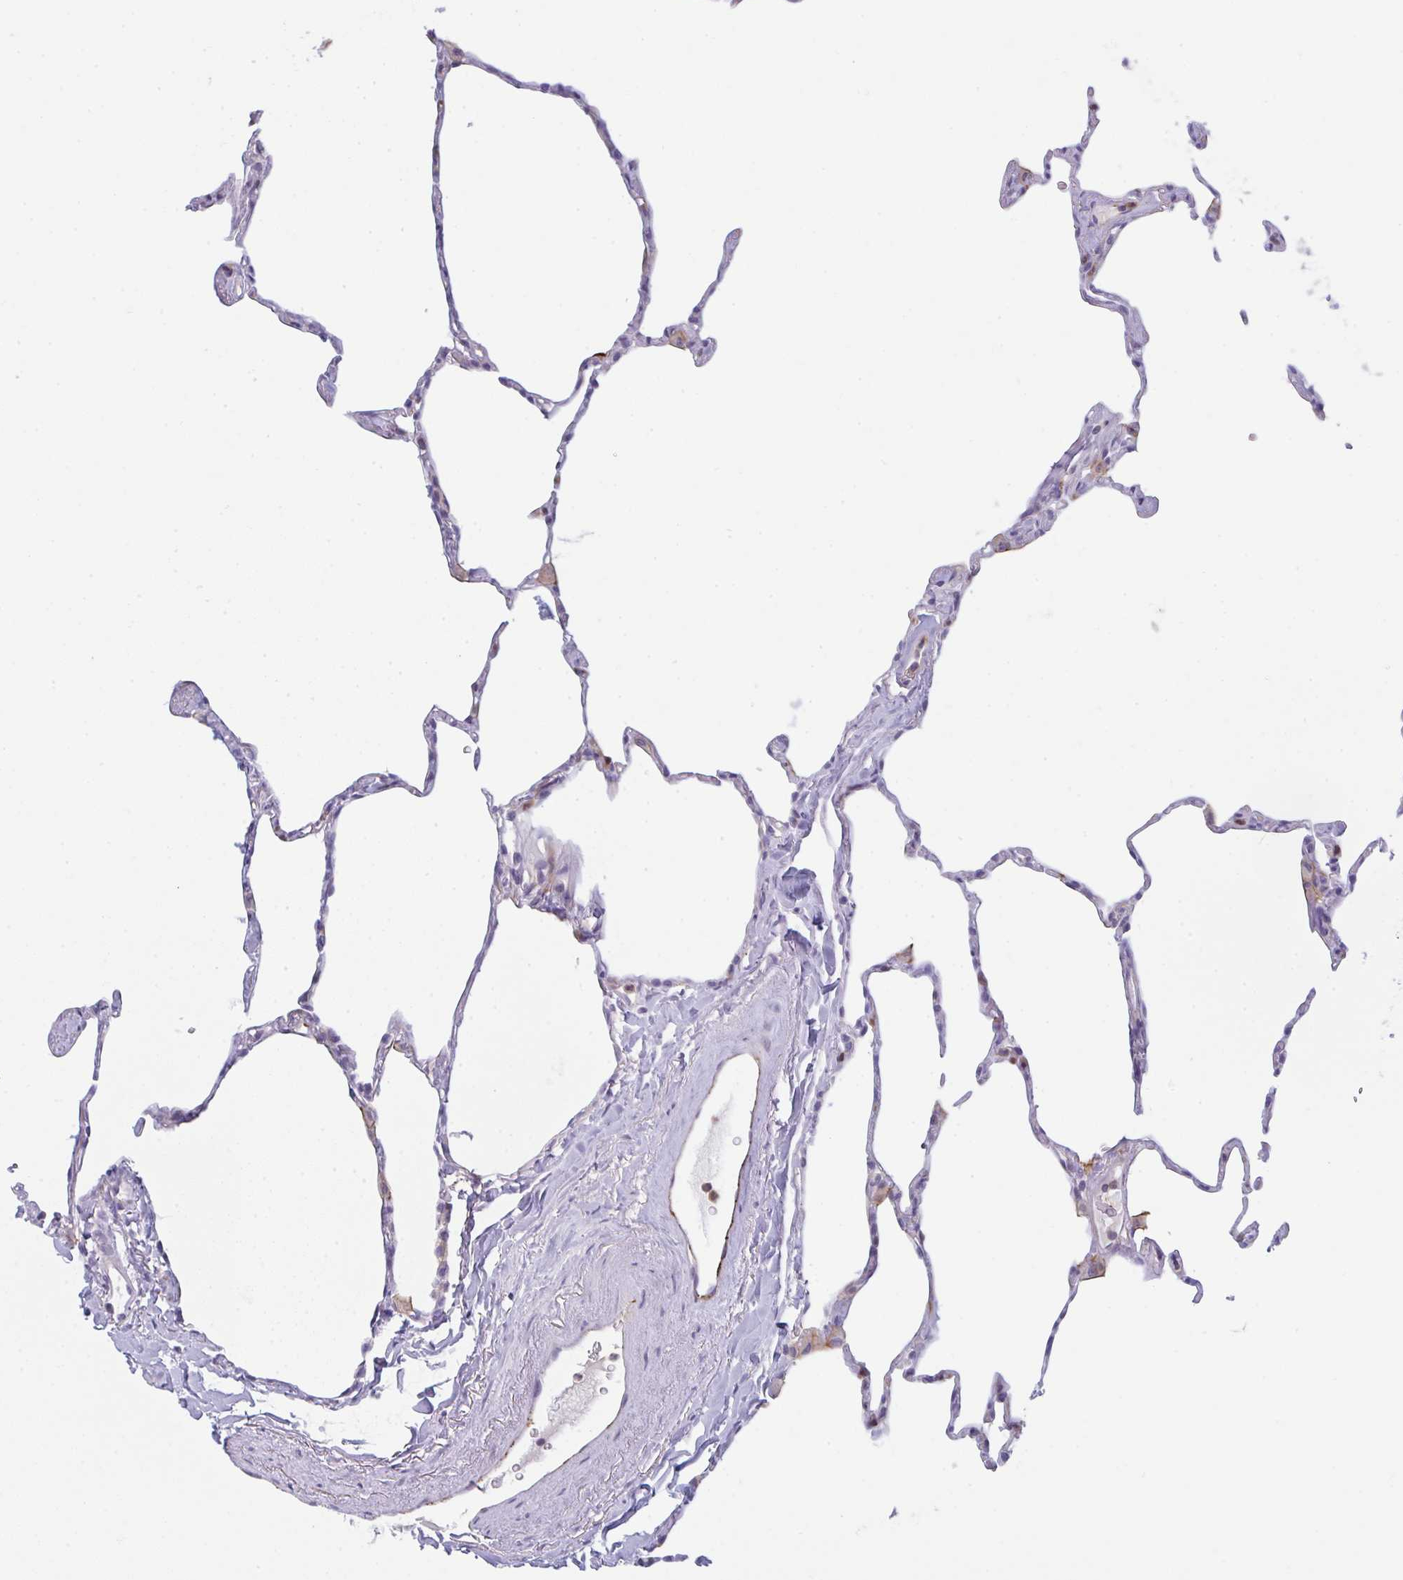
{"staining": {"intensity": "negative", "quantity": "none", "location": "none"}, "tissue": "lung", "cell_type": "Alveolar cells", "image_type": "normal", "snomed": [{"axis": "morphology", "description": "Normal tissue, NOS"}, {"axis": "topography", "description": "Lung"}], "caption": "DAB immunohistochemical staining of benign lung exhibits no significant expression in alveolar cells. Nuclei are stained in blue.", "gene": "CD80", "patient": {"sex": "male", "age": 65}}